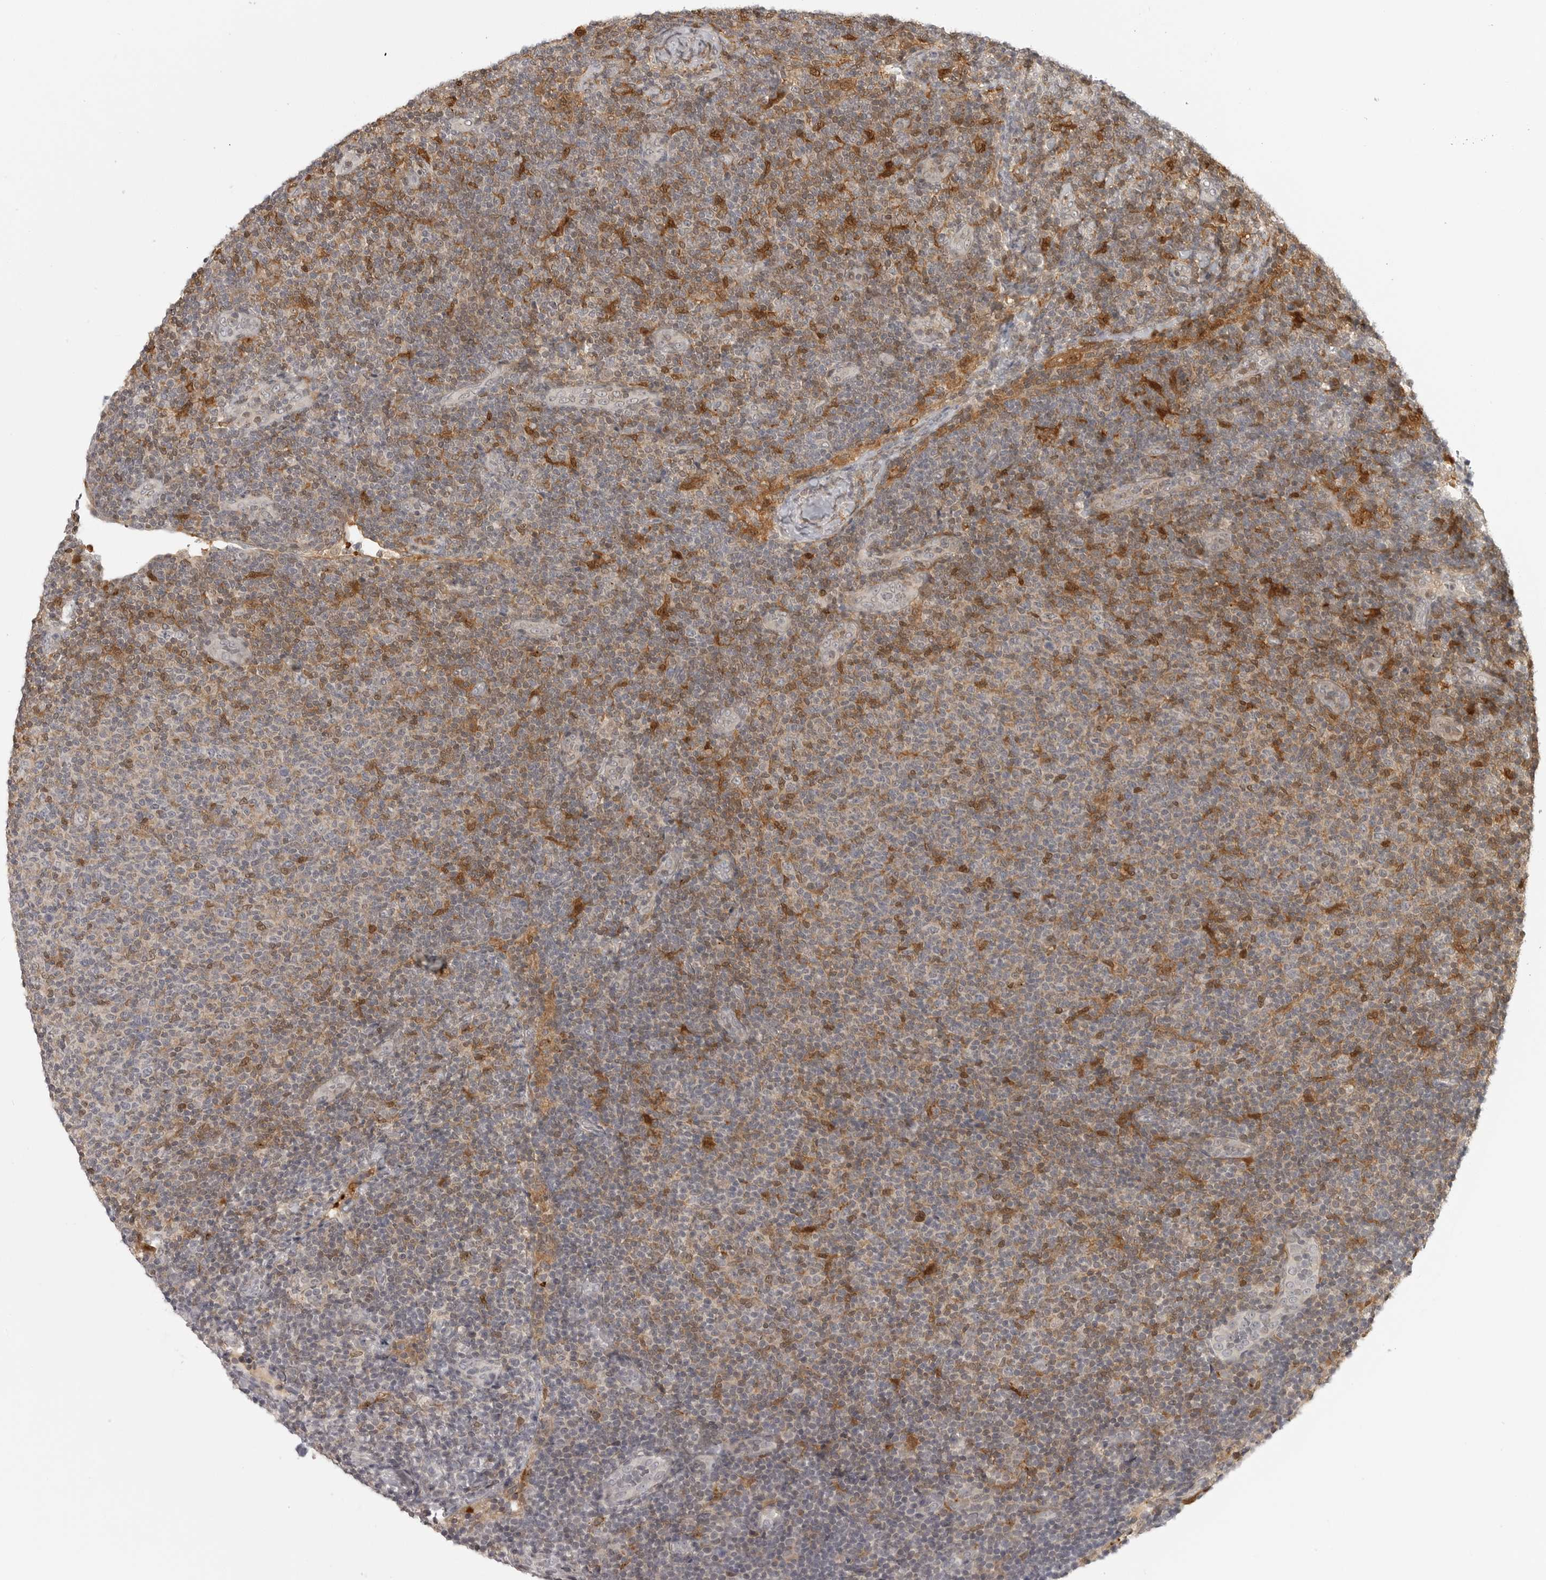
{"staining": {"intensity": "moderate", "quantity": "<25%", "location": "cytoplasmic/membranous"}, "tissue": "lymphoma", "cell_type": "Tumor cells", "image_type": "cancer", "snomed": [{"axis": "morphology", "description": "Malignant lymphoma, non-Hodgkin's type, Low grade"}, {"axis": "topography", "description": "Lymph node"}], "caption": "Lymphoma stained with a brown dye reveals moderate cytoplasmic/membranous positive positivity in approximately <25% of tumor cells.", "gene": "CTIF", "patient": {"sex": "male", "age": 66}}